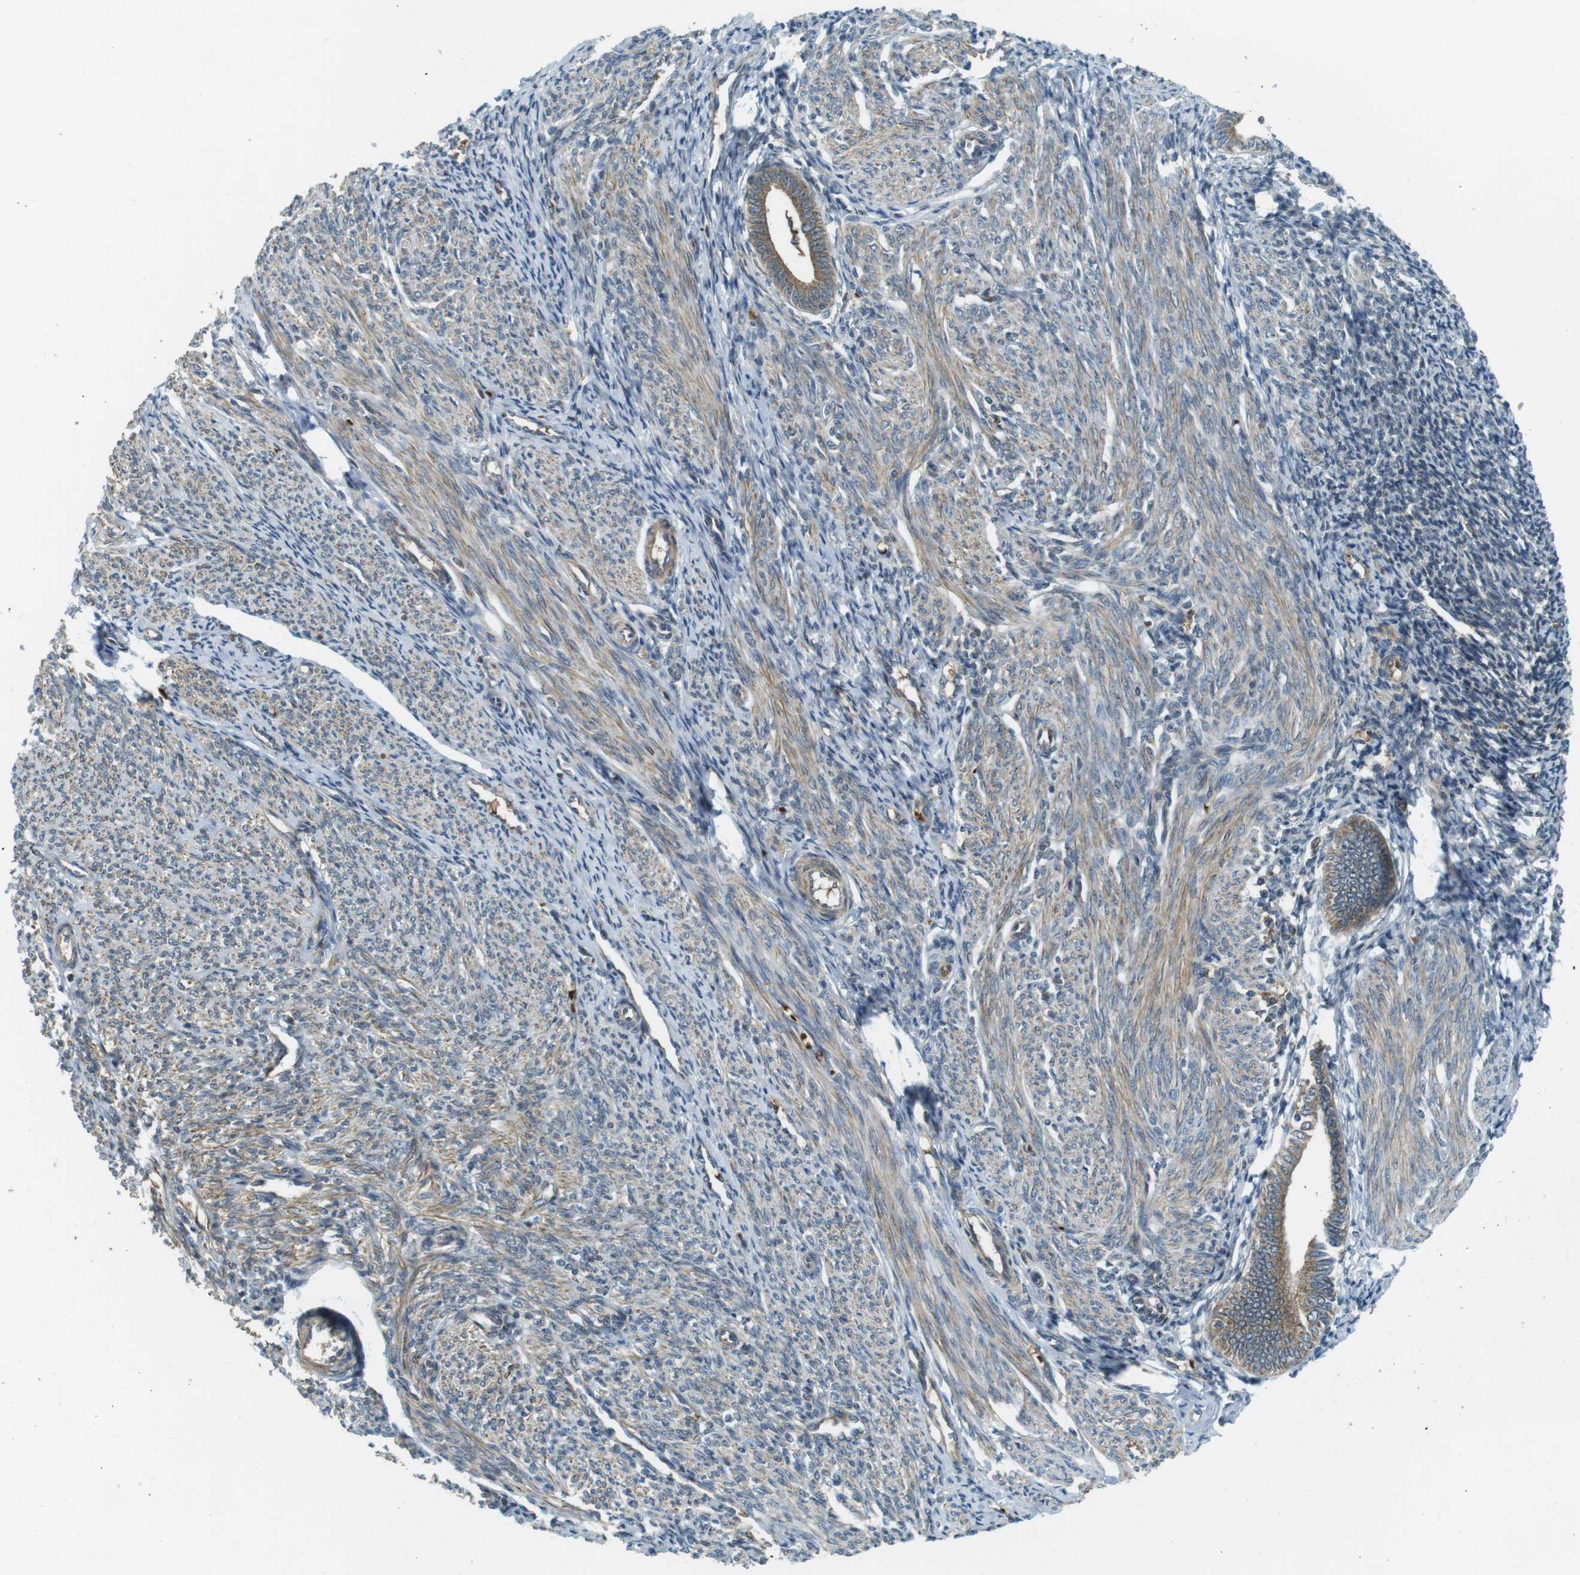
{"staining": {"intensity": "moderate", "quantity": ">75%", "location": "cytoplasmic/membranous"}, "tissue": "endometrium", "cell_type": "Cells in endometrial stroma", "image_type": "normal", "snomed": [{"axis": "morphology", "description": "Normal tissue, NOS"}, {"axis": "topography", "description": "Endometrium"}], "caption": "Cells in endometrial stroma reveal medium levels of moderate cytoplasmic/membranous expression in approximately >75% of cells in benign human endometrium.", "gene": "LRRC3B", "patient": {"sex": "female", "age": 57}}